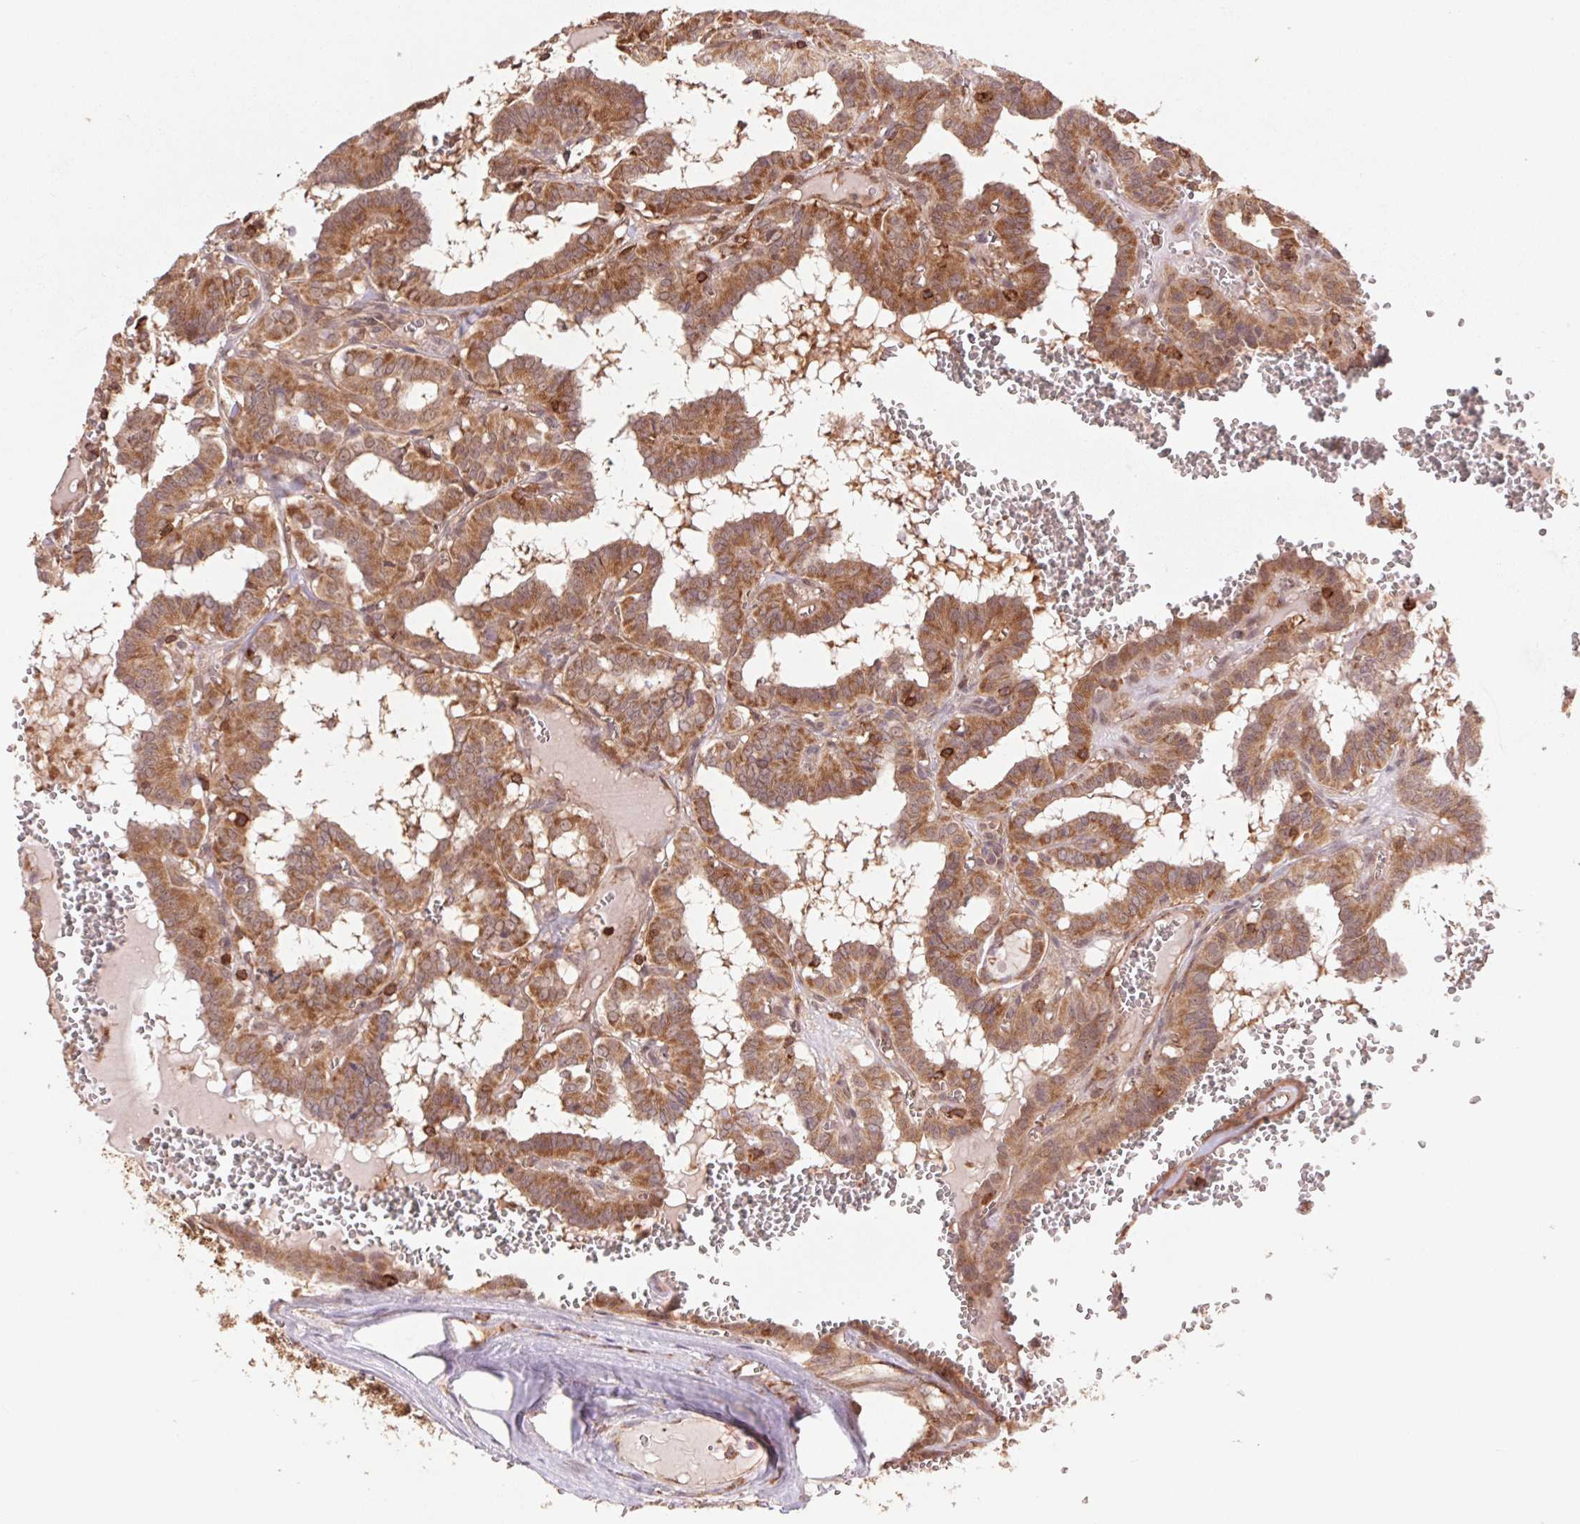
{"staining": {"intensity": "moderate", "quantity": ">75%", "location": "cytoplasmic/membranous"}, "tissue": "thyroid cancer", "cell_type": "Tumor cells", "image_type": "cancer", "snomed": [{"axis": "morphology", "description": "Papillary adenocarcinoma, NOS"}, {"axis": "topography", "description": "Thyroid gland"}], "caption": "Thyroid cancer stained with IHC demonstrates moderate cytoplasmic/membranous staining in about >75% of tumor cells.", "gene": "URM1", "patient": {"sex": "female", "age": 21}}